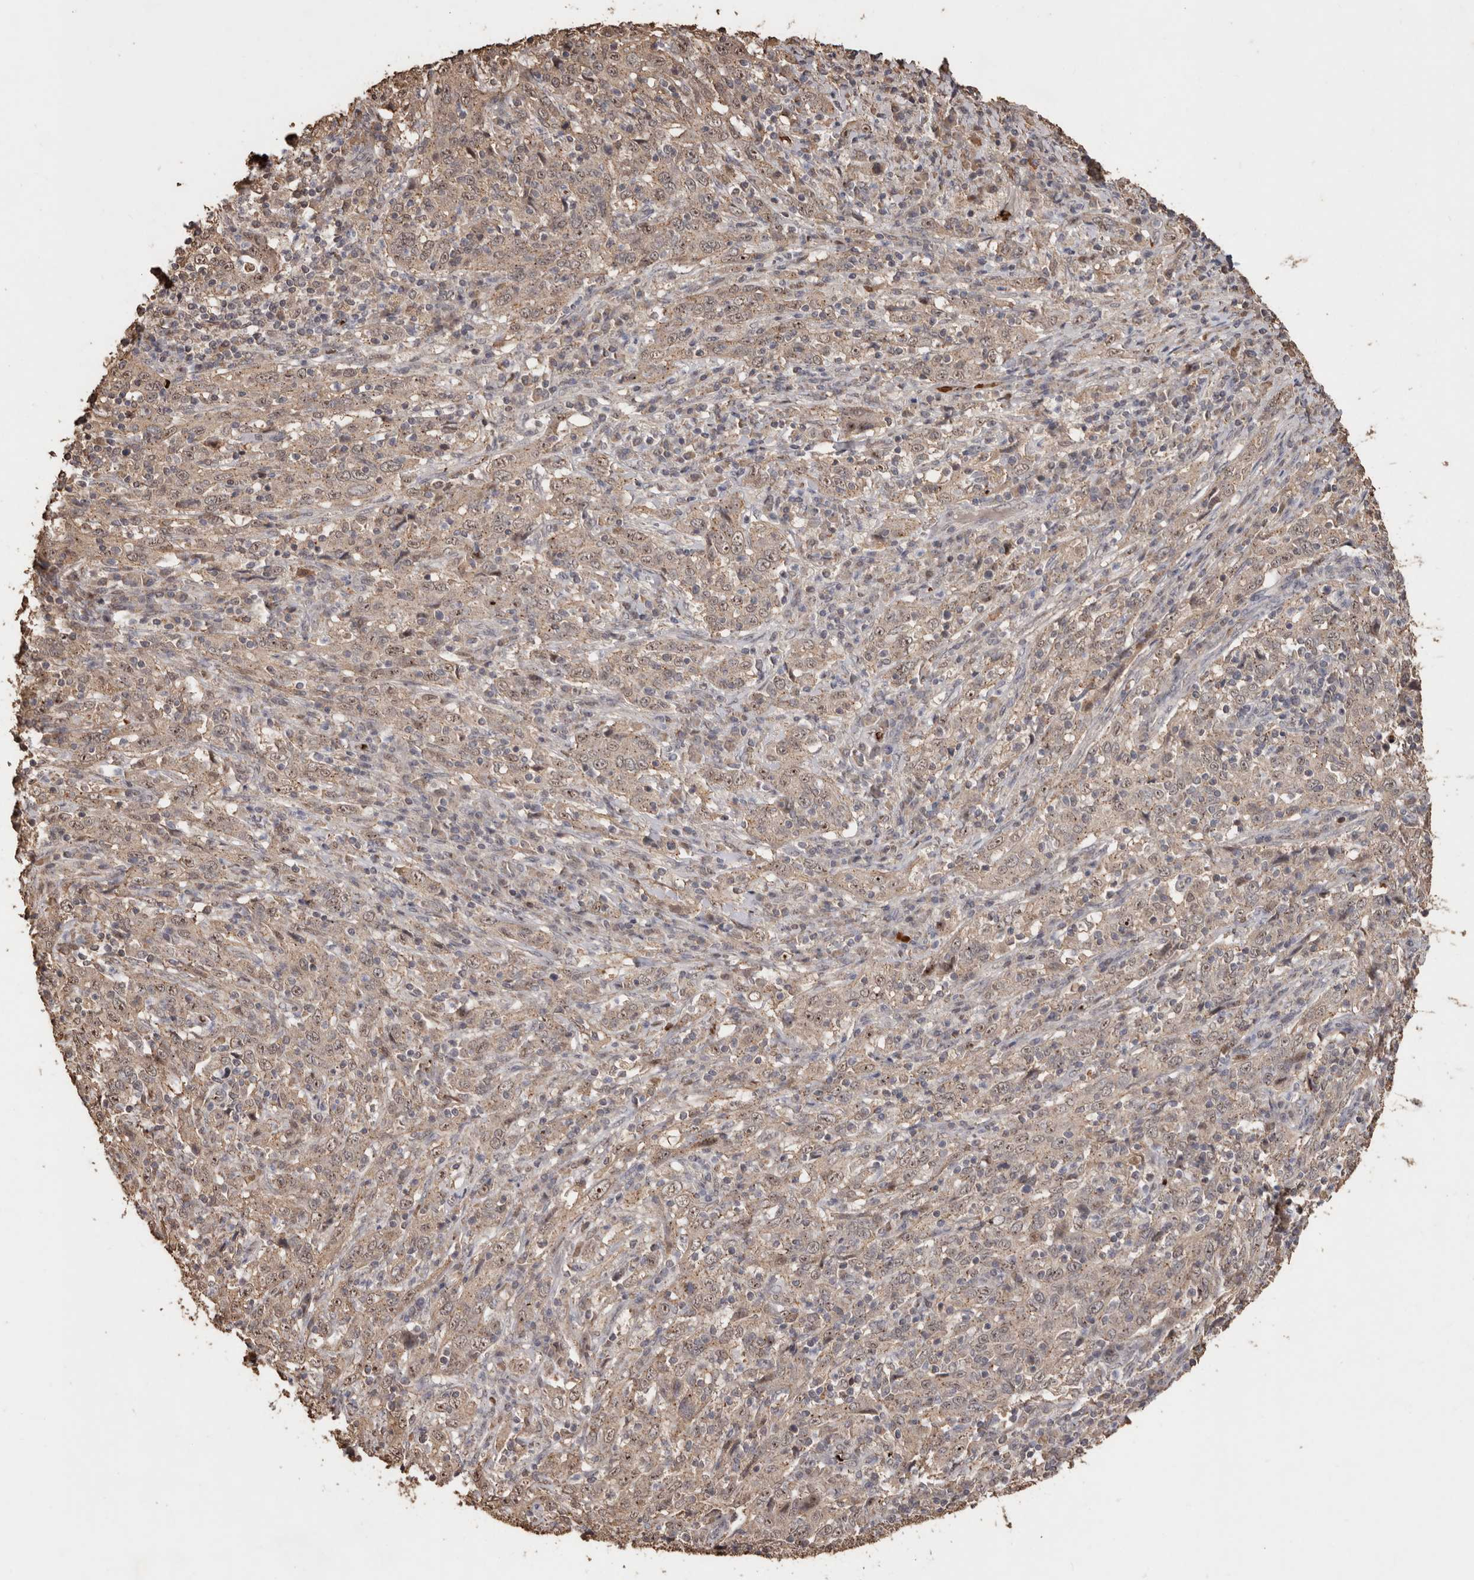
{"staining": {"intensity": "weak", "quantity": ">75%", "location": "cytoplasmic/membranous"}, "tissue": "cervical cancer", "cell_type": "Tumor cells", "image_type": "cancer", "snomed": [{"axis": "morphology", "description": "Squamous cell carcinoma, NOS"}, {"axis": "topography", "description": "Cervix"}], "caption": "Weak cytoplasmic/membranous expression for a protein is appreciated in about >75% of tumor cells of cervical cancer (squamous cell carcinoma) using immunohistochemistry.", "gene": "GRAMD2A", "patient": {"sex": "female", "age": 46}}